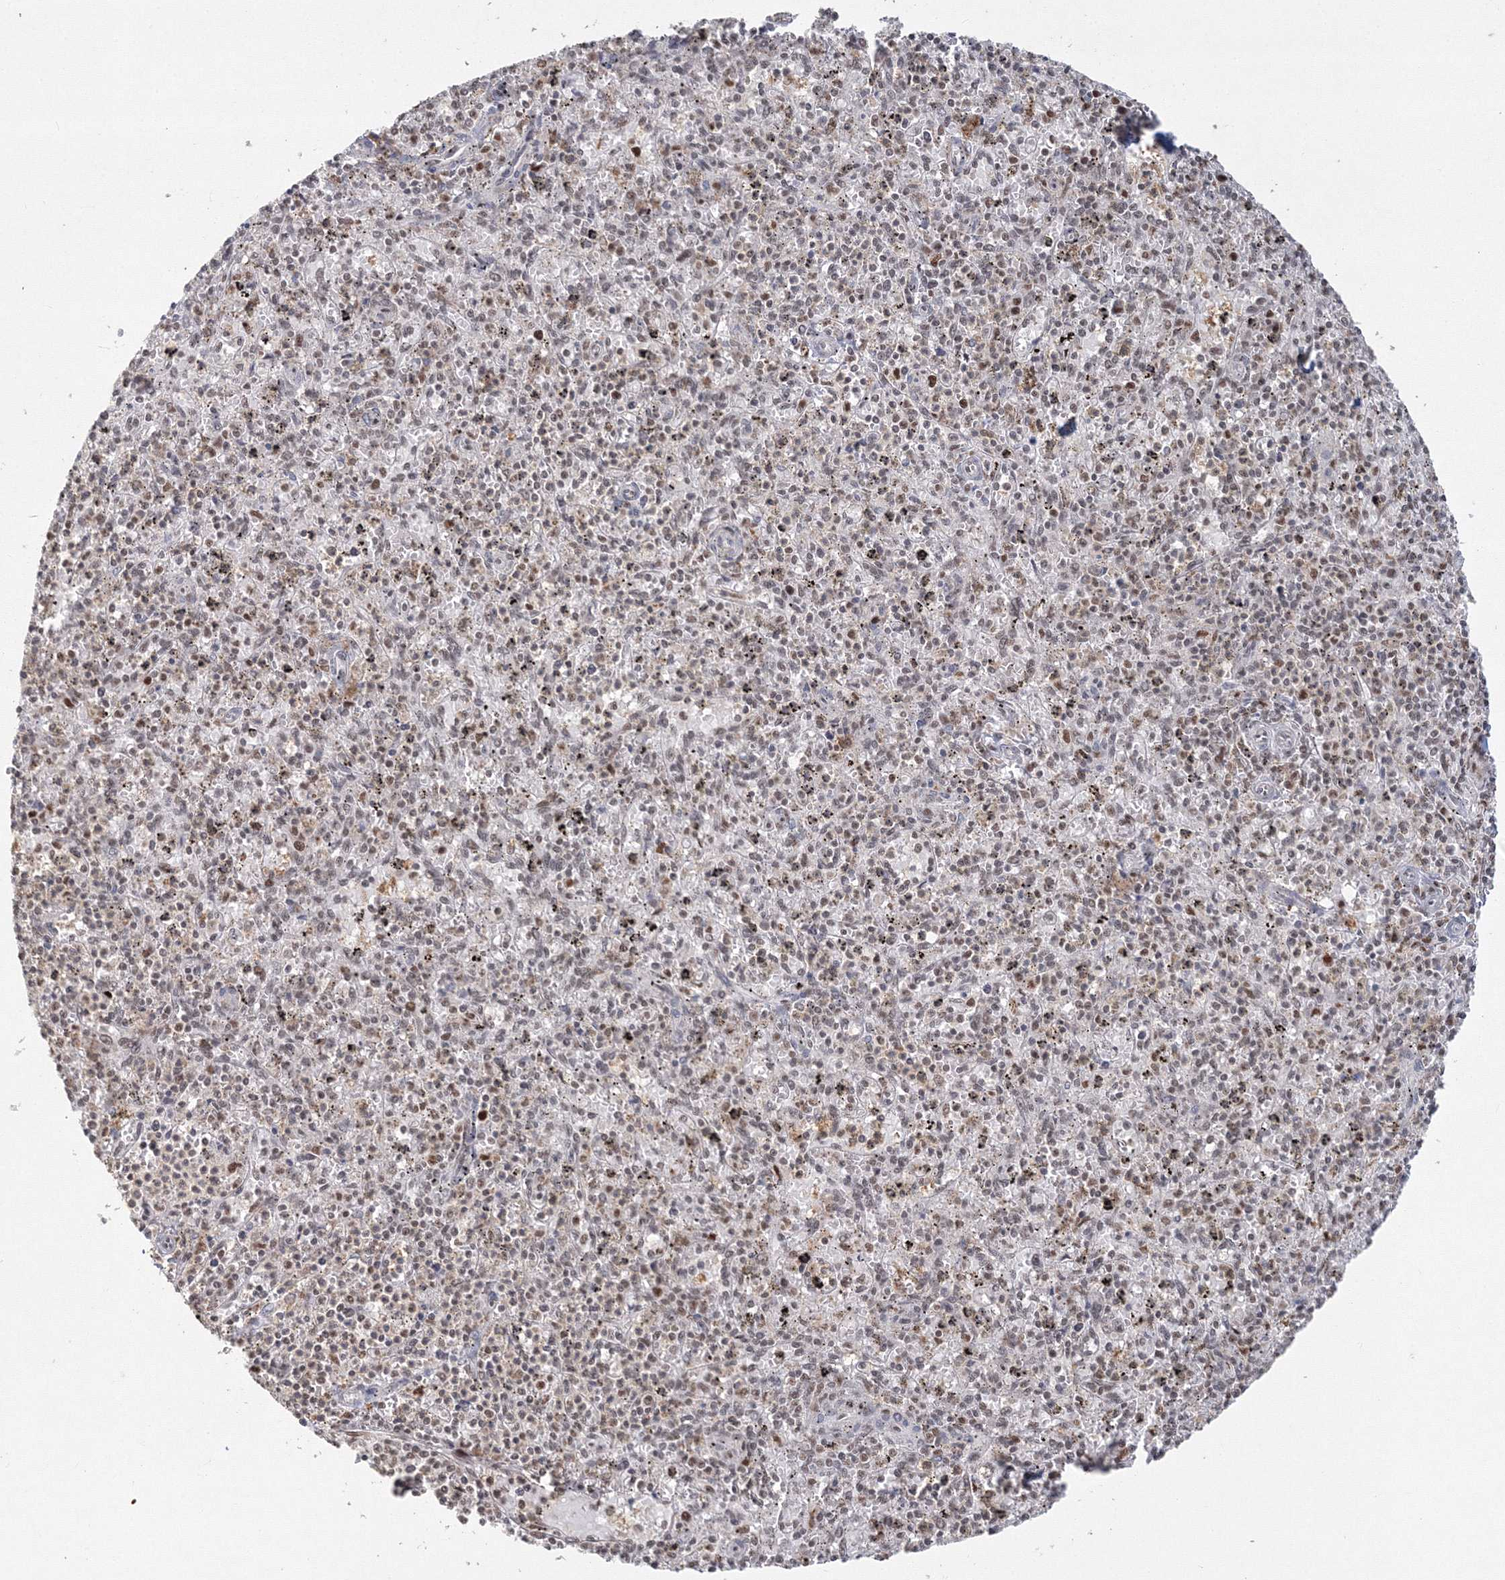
{"staining": {"intensity": "weak", "quantity": "25%-75%", "location": "nuclear"}, "tissue": "spleen", "cell_type": "Cells in red pulp", "image_type": "normal", "snomed": [{"axis": "morphology", "description": "Normal tissue, NOS"}, {"axis": "topography", "description": "Spleen"}], "caption": "Immunohistochemical staining of unremarkable human spleen demonstrates low levels of weak nuclear positivity in approximately 25%-75% of cells in red pulp.", "gene": "IWS1", "patient": {"sex": "male", "age": 72}}